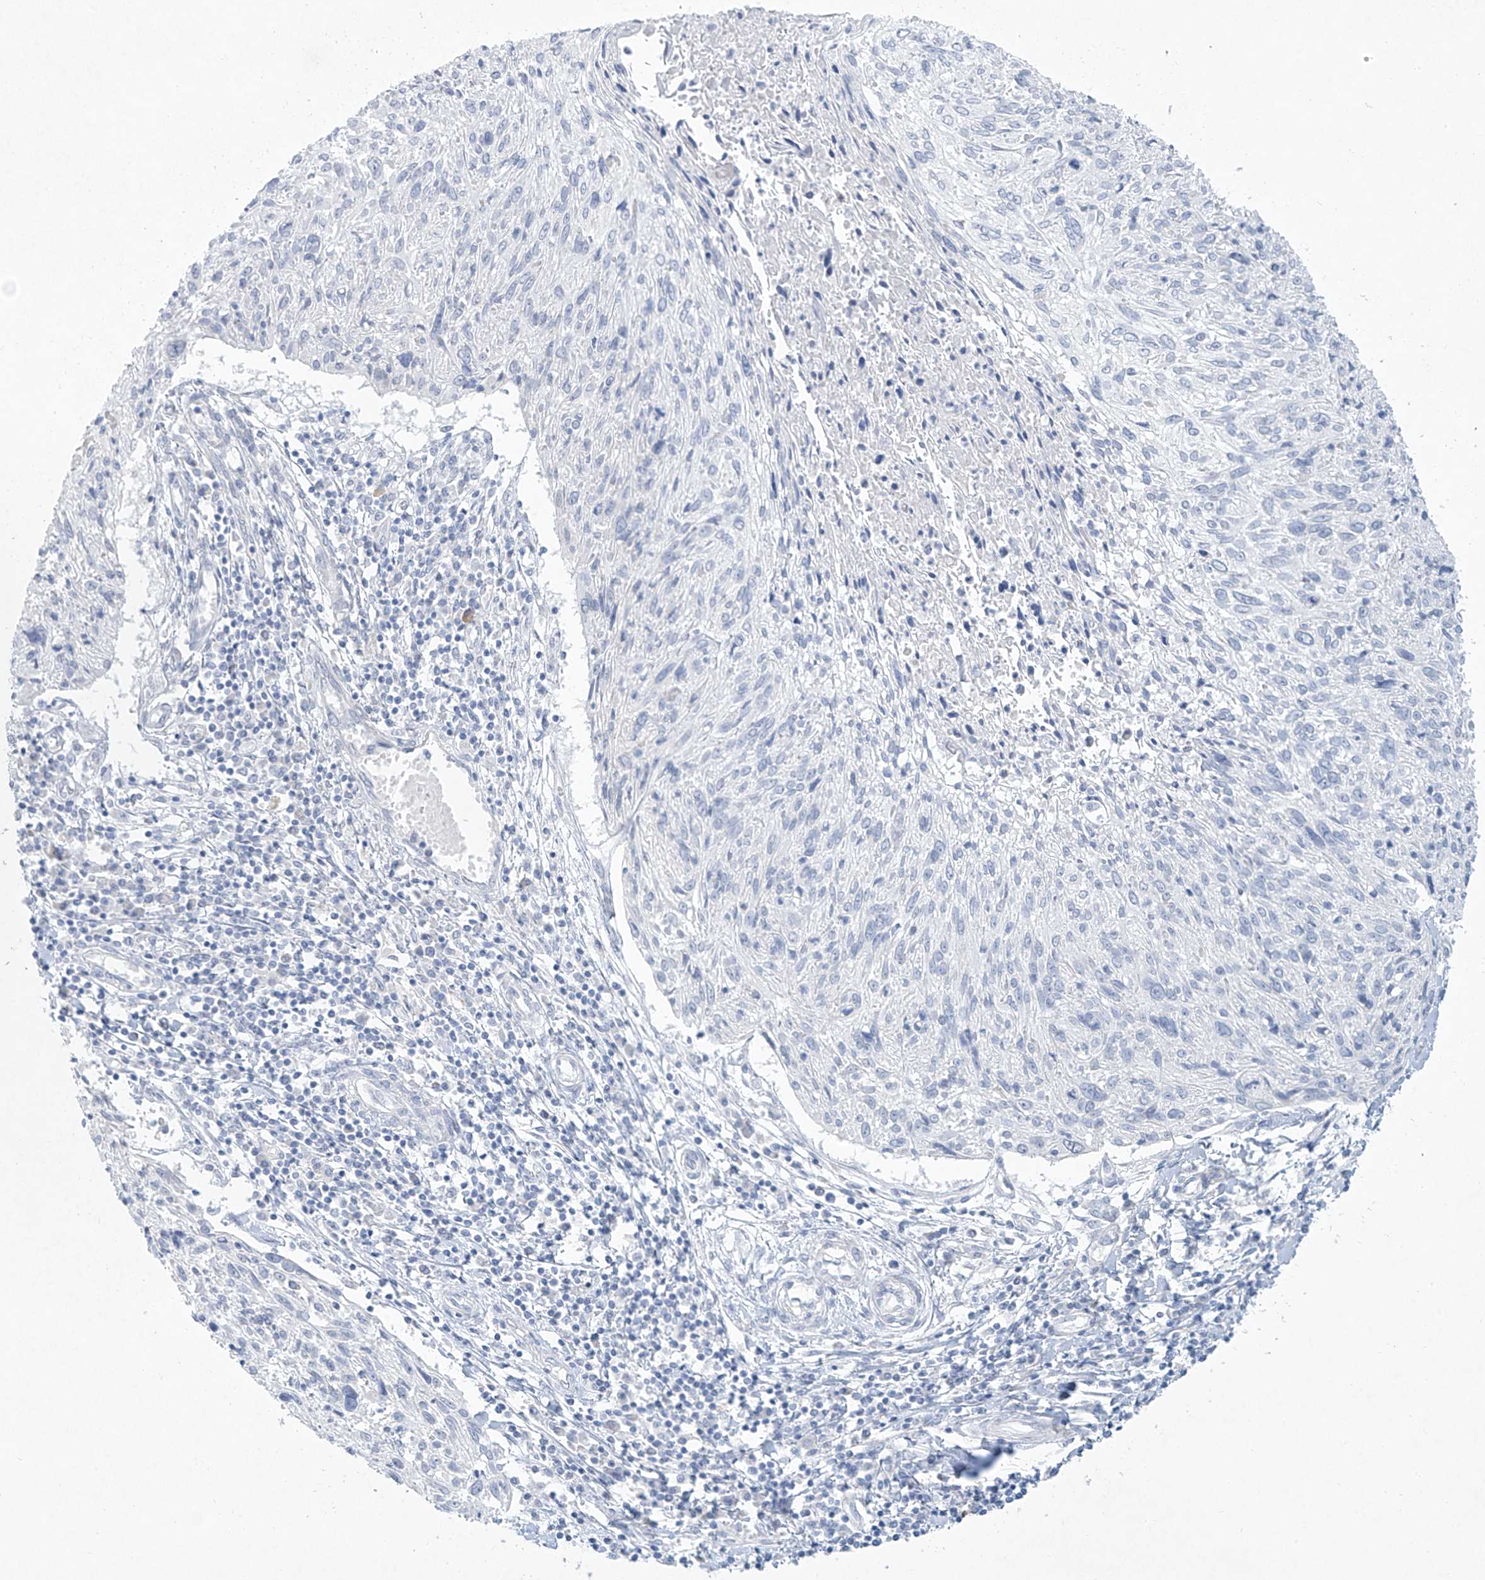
{"staining": {"intensity": "negative", "quantity": "none", "location": "none"}, "tissue": "cervical cancer", "cell_type": "Tumor cells", "image_type": "cancer", "snomed": [{"axis": "morphology", "description": "Squamous cell carcinoma, NOS"}, {"axis": "topography", "description": "Cervix"}], "caption": "Tumor cells are negative for protein expression in human cervical cancer (squamous cell carcinoma).", "gene": "PAX6", "patient": {"sex": "female", "age": 51}}